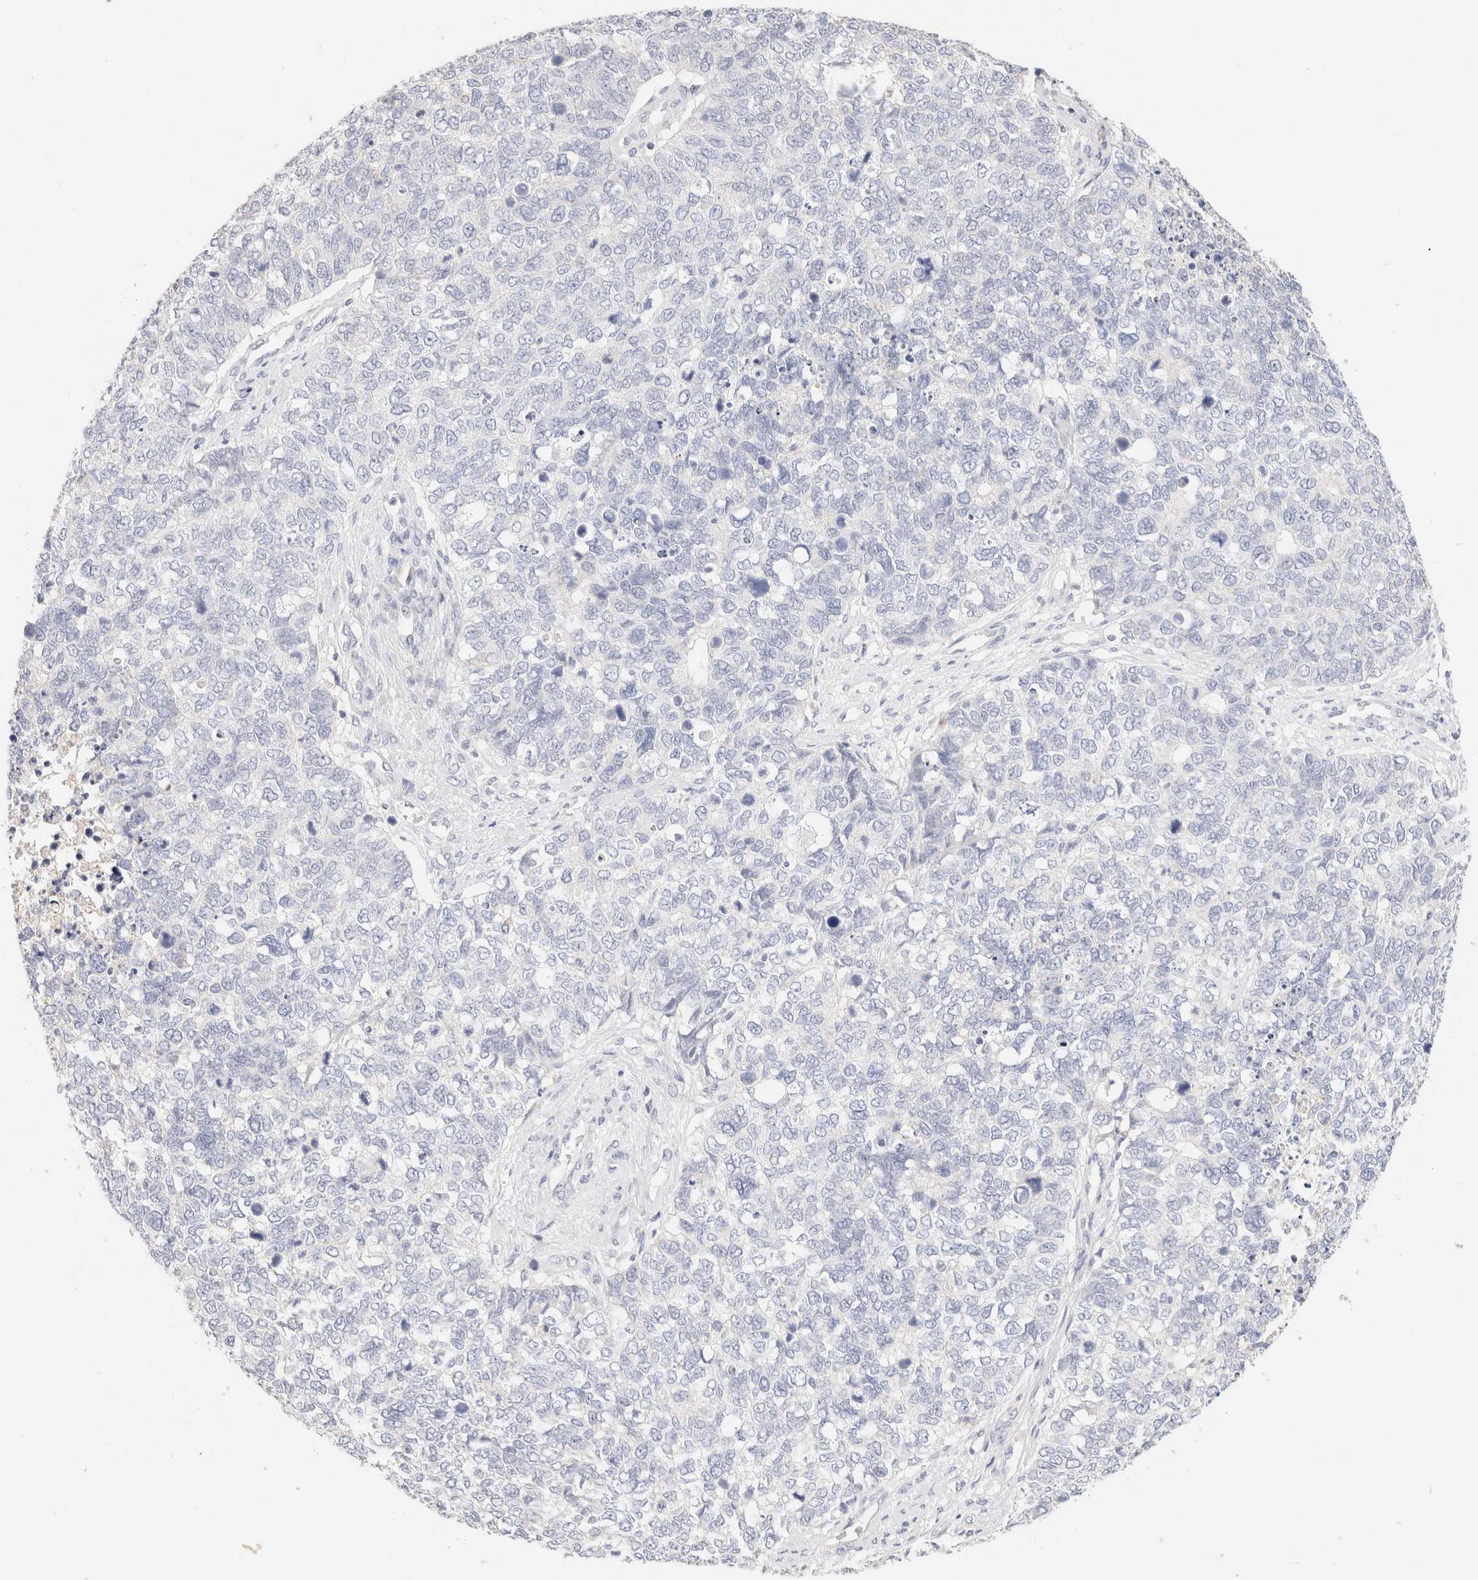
{"staining": {"intensity": "negative", "quantity": "none", "location": "none"}, "tissue": "cervical cancer", "cell_type": "Tumor cells", "image_type": "cancer", "snomed": [{"axis": "morphology", "description": "Squamous cell carcinoma, NOS"}, {"axis": "topography", "description": "Cervix"}], "caption": "Protein analysis of cervical squamous cell carcinoma demonstrates no significant expression in tumor cells.", "gene": "SCGB2A2", "patient": {"sex": "female", "age": 63}}